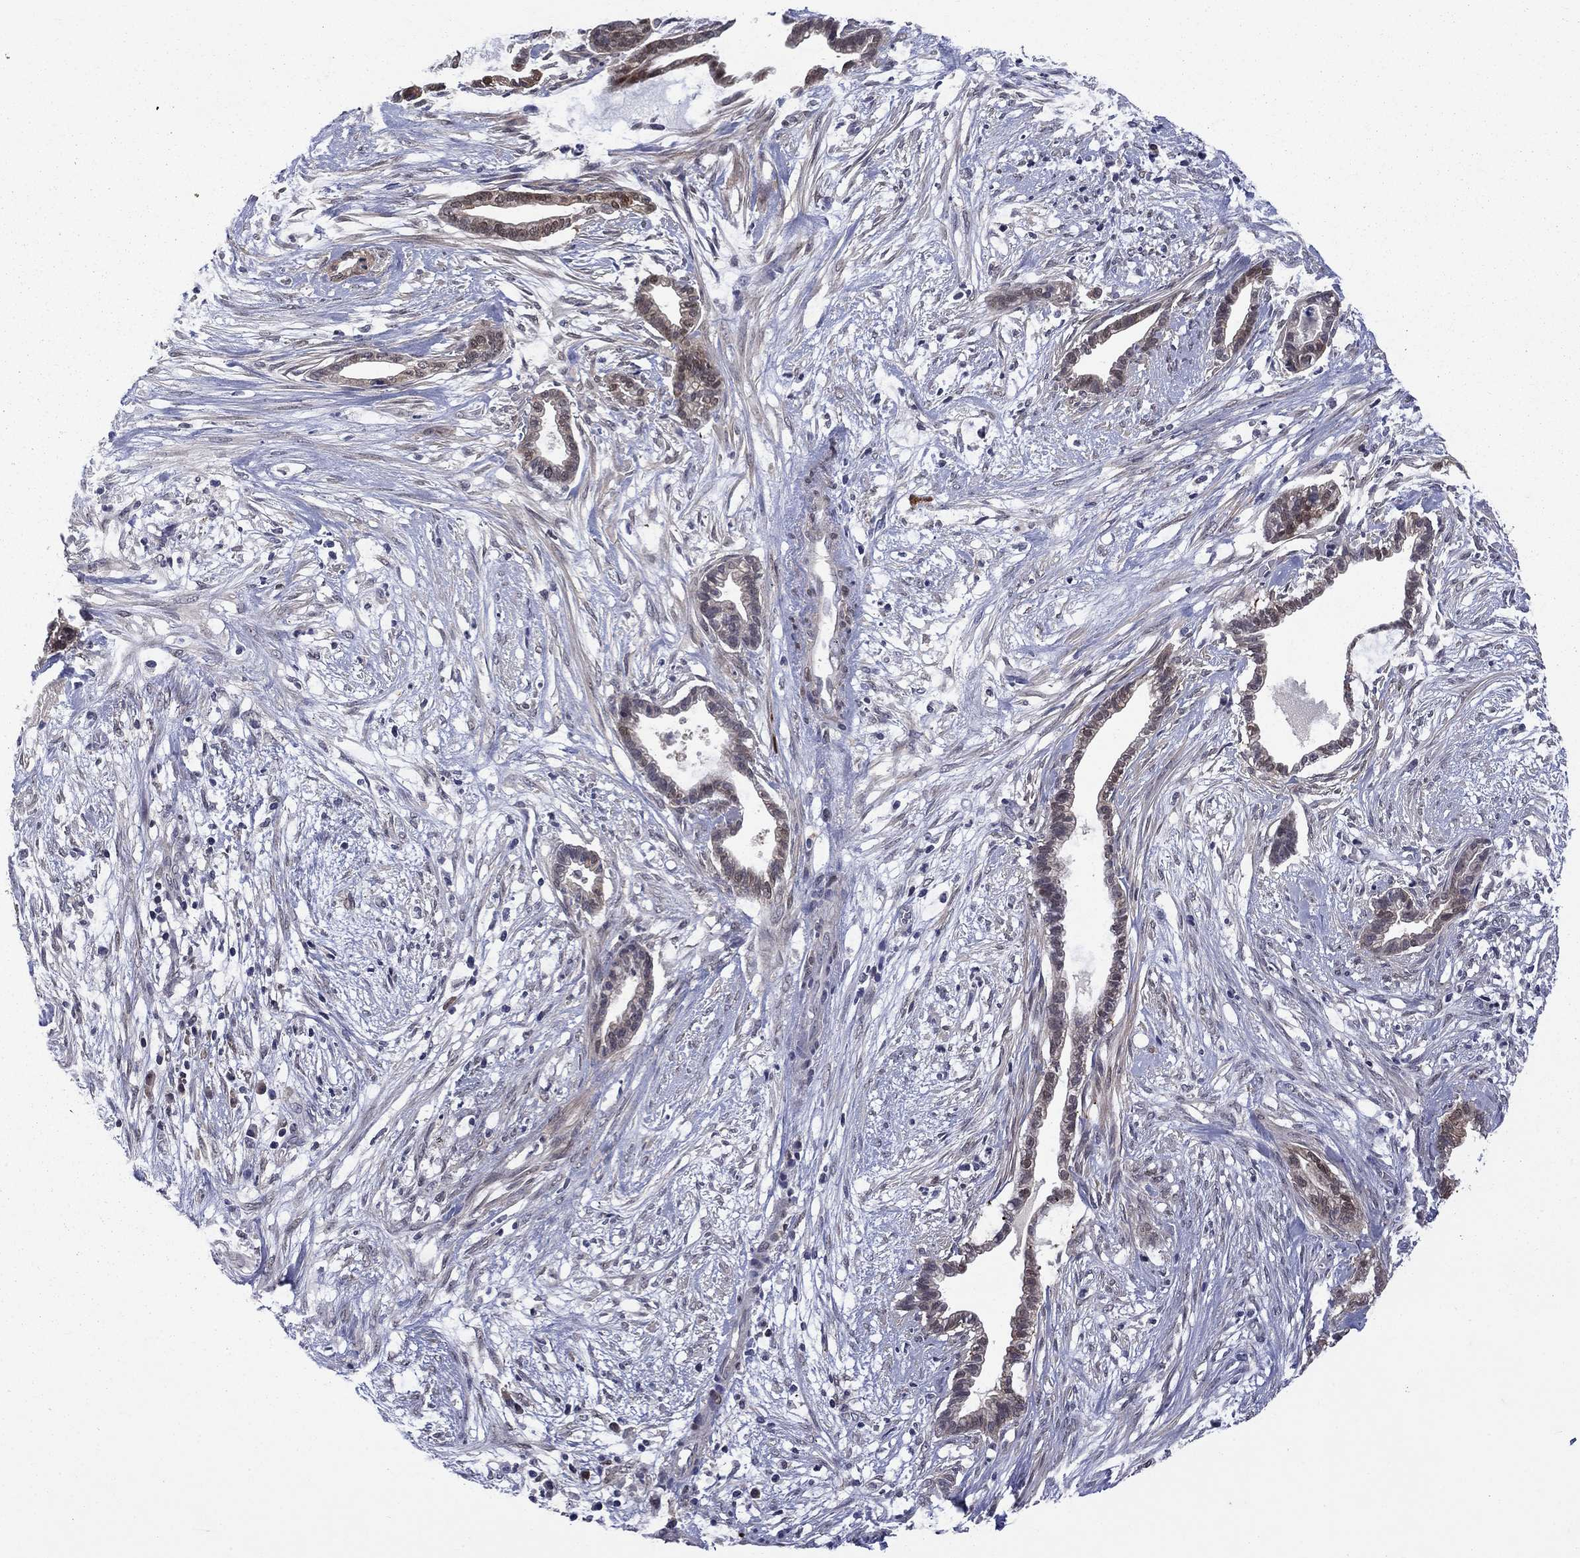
{"staining": {"intensity": "negative", "quantity": "none", "location": "none"}, "tissue": "cervical cancer", "cell_type": "Tumor cells", "image_type": "cancer", "snomed": [{"axis": "morphology", "description": "Adenocarcinoma, NOS"}, {"axis": "topography", "description": "Cervix"}], "caption": "Immunohistochemical staining of human cervical cancer (adenocarcinoma) displays no significant expression in tumor cells.", "gene": "CBR1", "patient": {"sex": "female", "age": 62}}